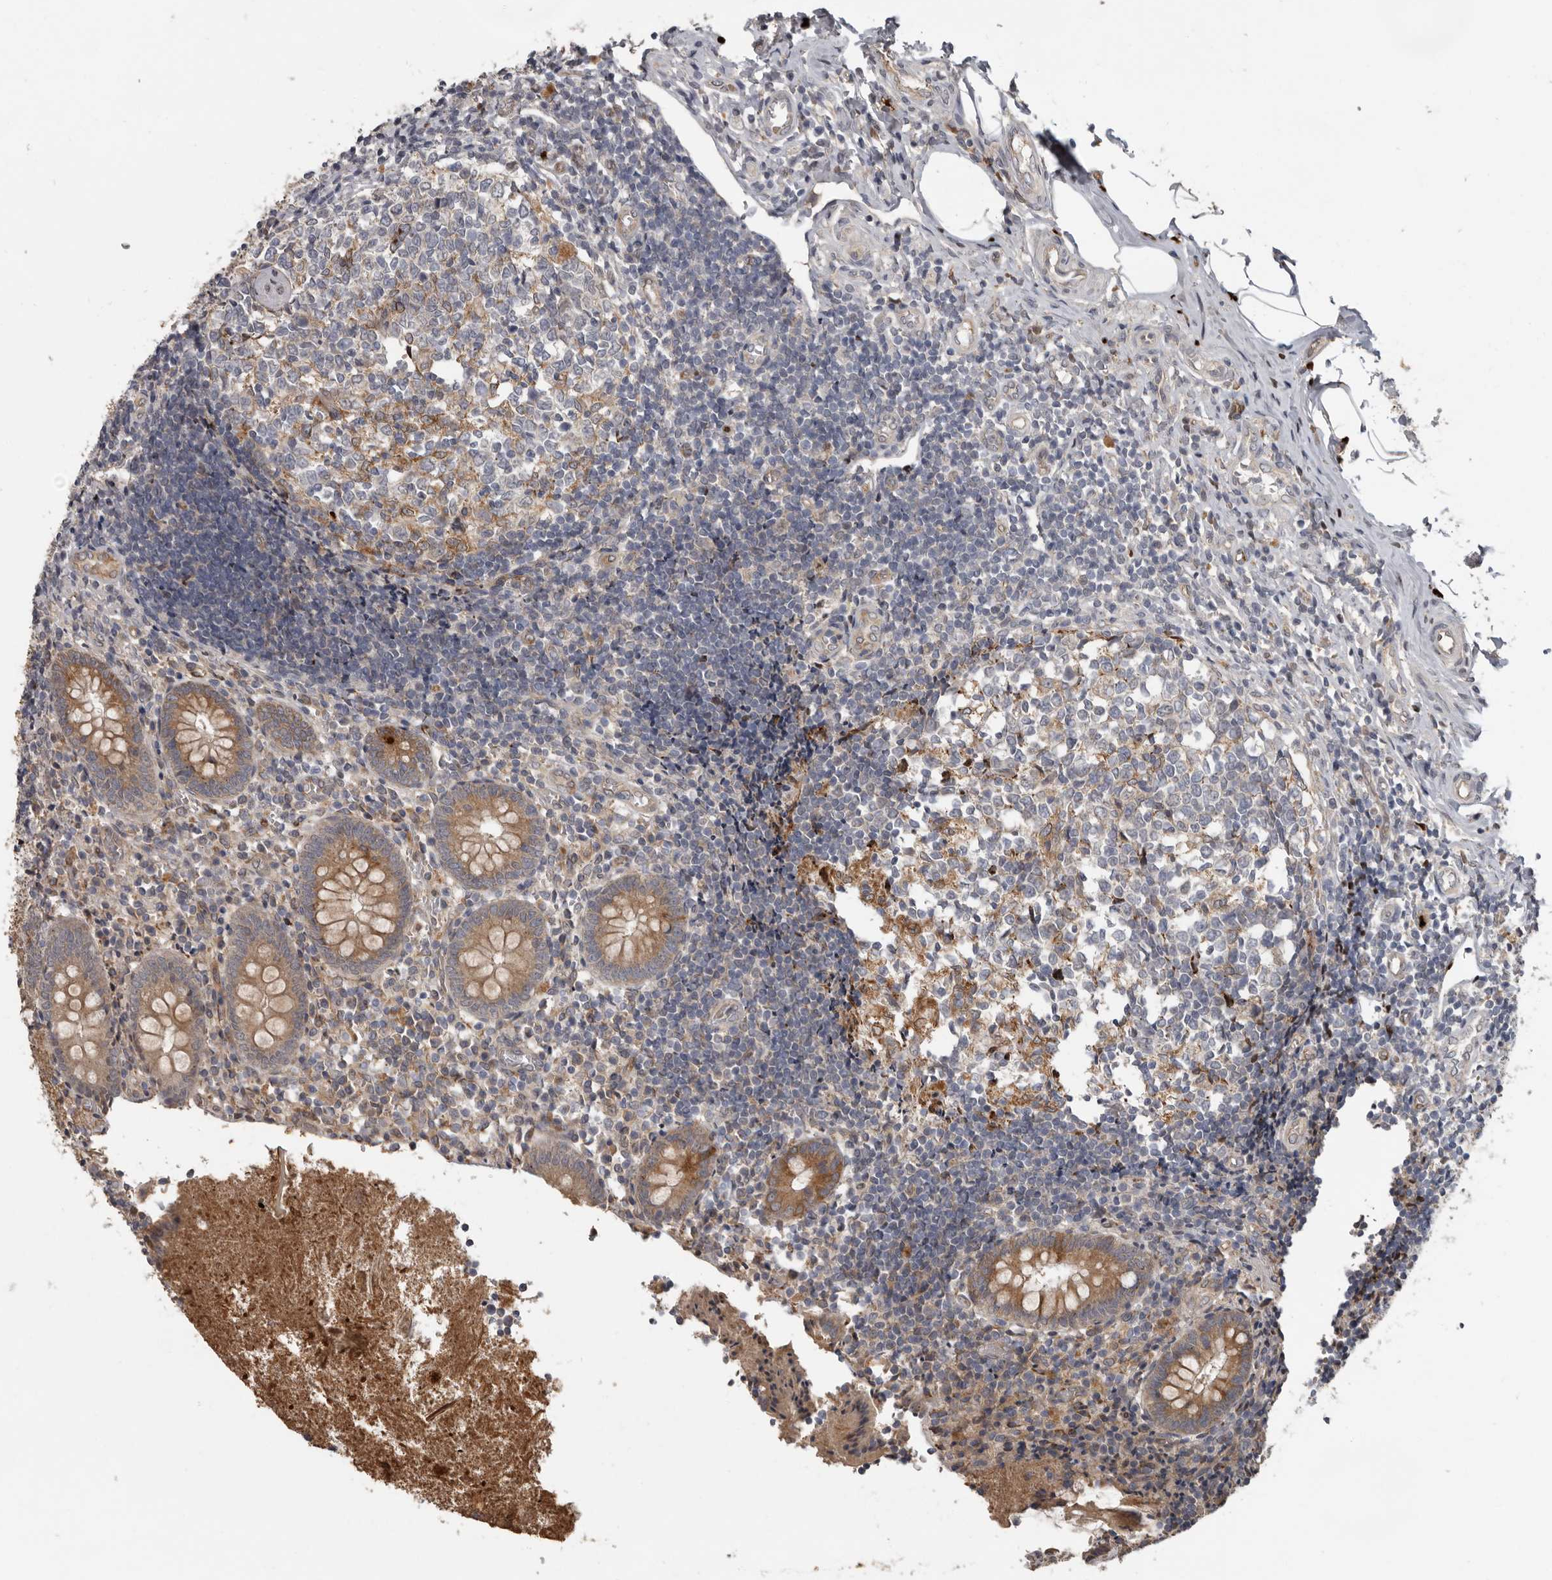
{"staining": {"intensity": "moderate", "quantity": ">75%", "location": "cytoplasmic/membranous"}, "tissue": "appendix", "cell_type": "Glandular cells", "image_type": "normal", "snomed": [{"axis": "morphology", "description": "Normal tissue, NOS"}, {"axis": "topography", "description": "Appendix"}], "caption": "Moderate cytoplasmic/membranous staining for a protein is identified in approximately >75% of glandular cells of unremarkable appendix using IHC.", "gene": "MTF1", "patient": {"sex": "female", "age": 17}}